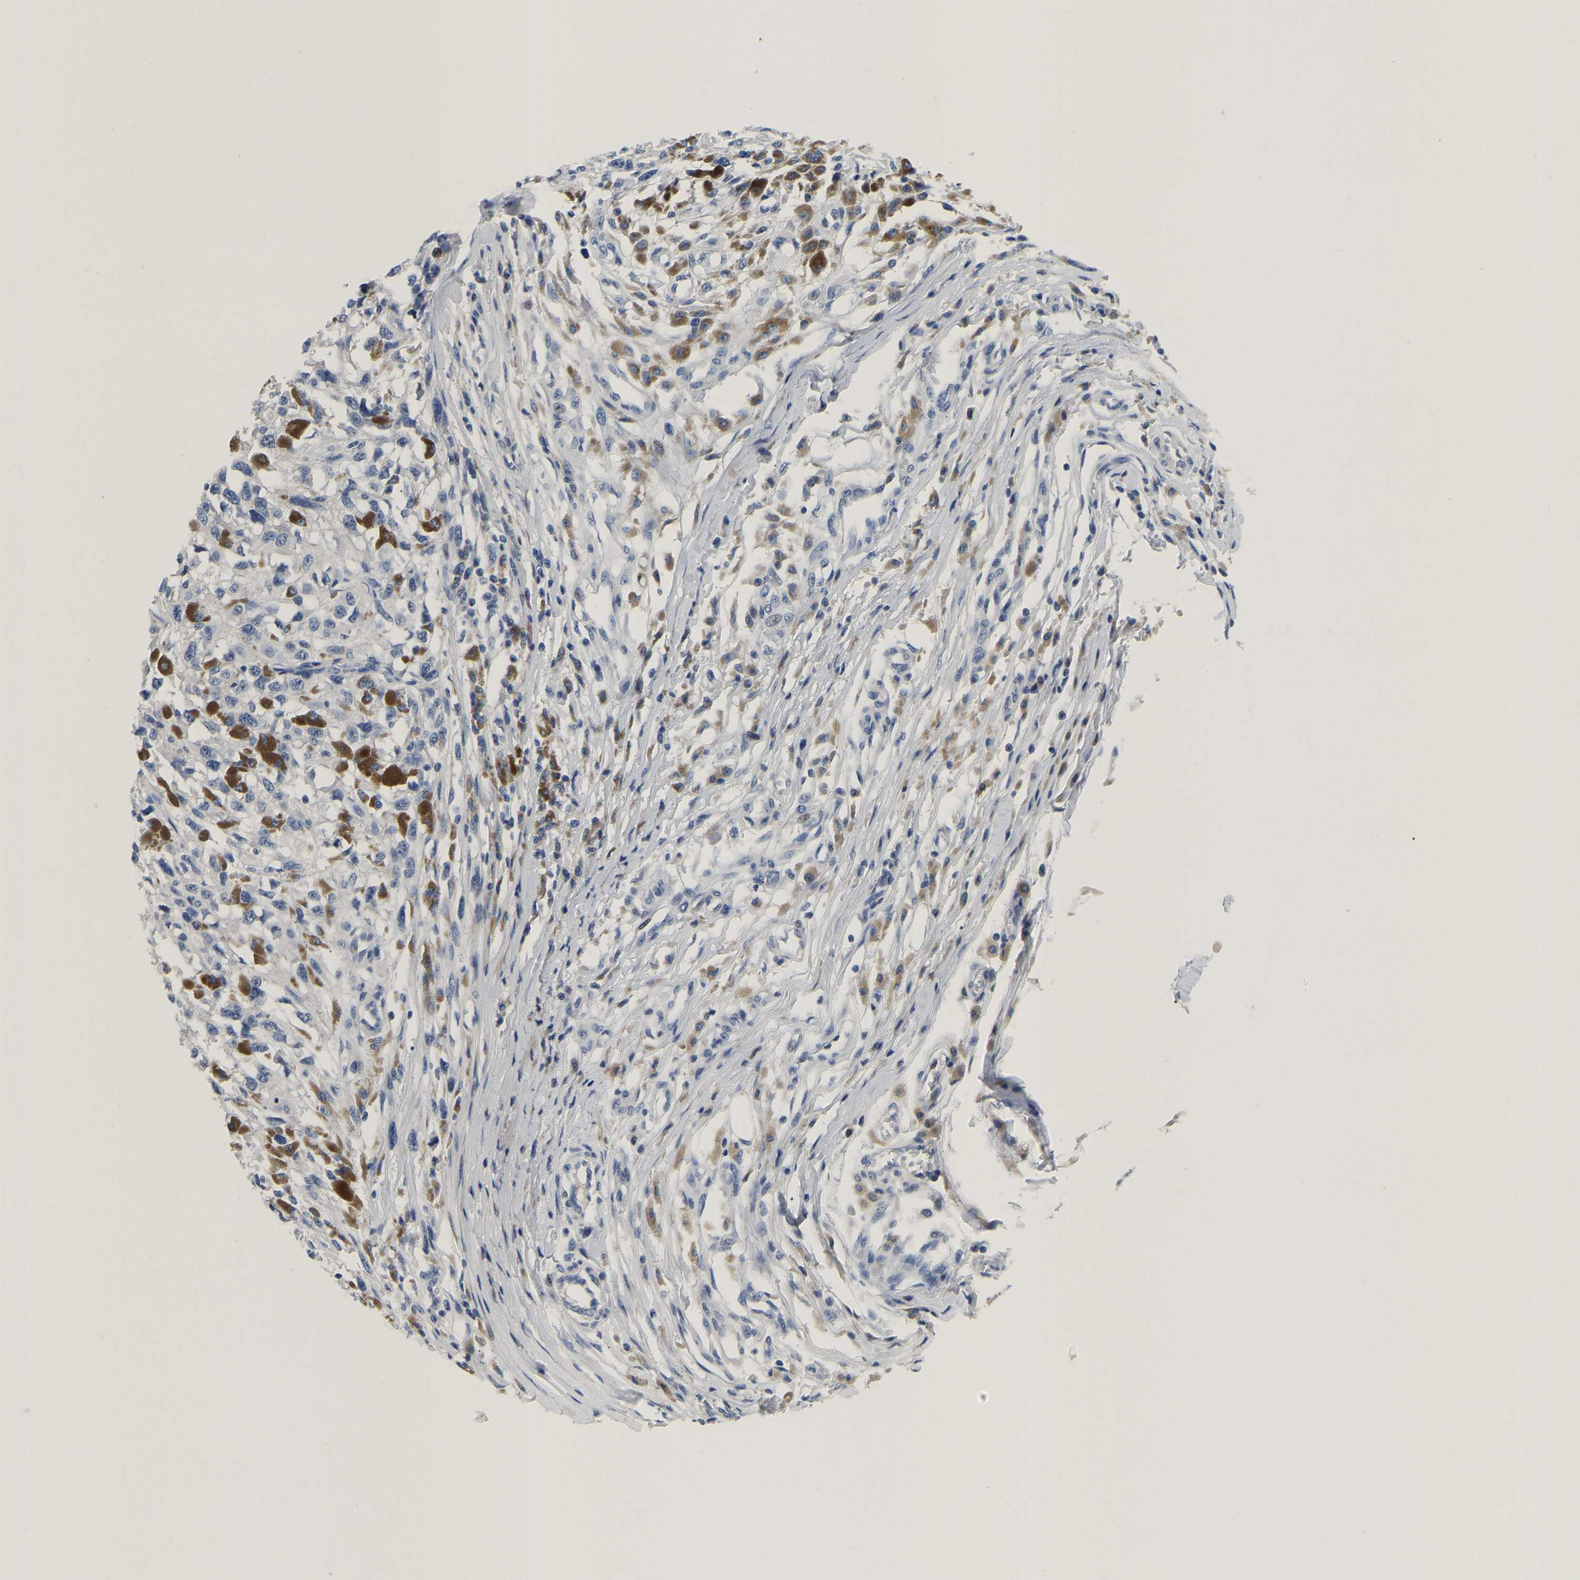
{"staining": {"intensity": "negative", "quantity": "none", "location": "none"}, "tissue": "melanoma", "cell_type": "Tumor cells", "image_type": "cancer", "snomed": [{"axis": "morphology", "description": "Malignant melanoma, Metastatic site"}, {"axis": "topography", "description": "Lymph node"}], "caption": "The micrograph shows no staining of tumor cells in malignant melanoma (metastatic site). (DAB immunohistochemistry, high magnification).", "gene": "PCK2", "patient": {"sex": "male", "age": 59}}